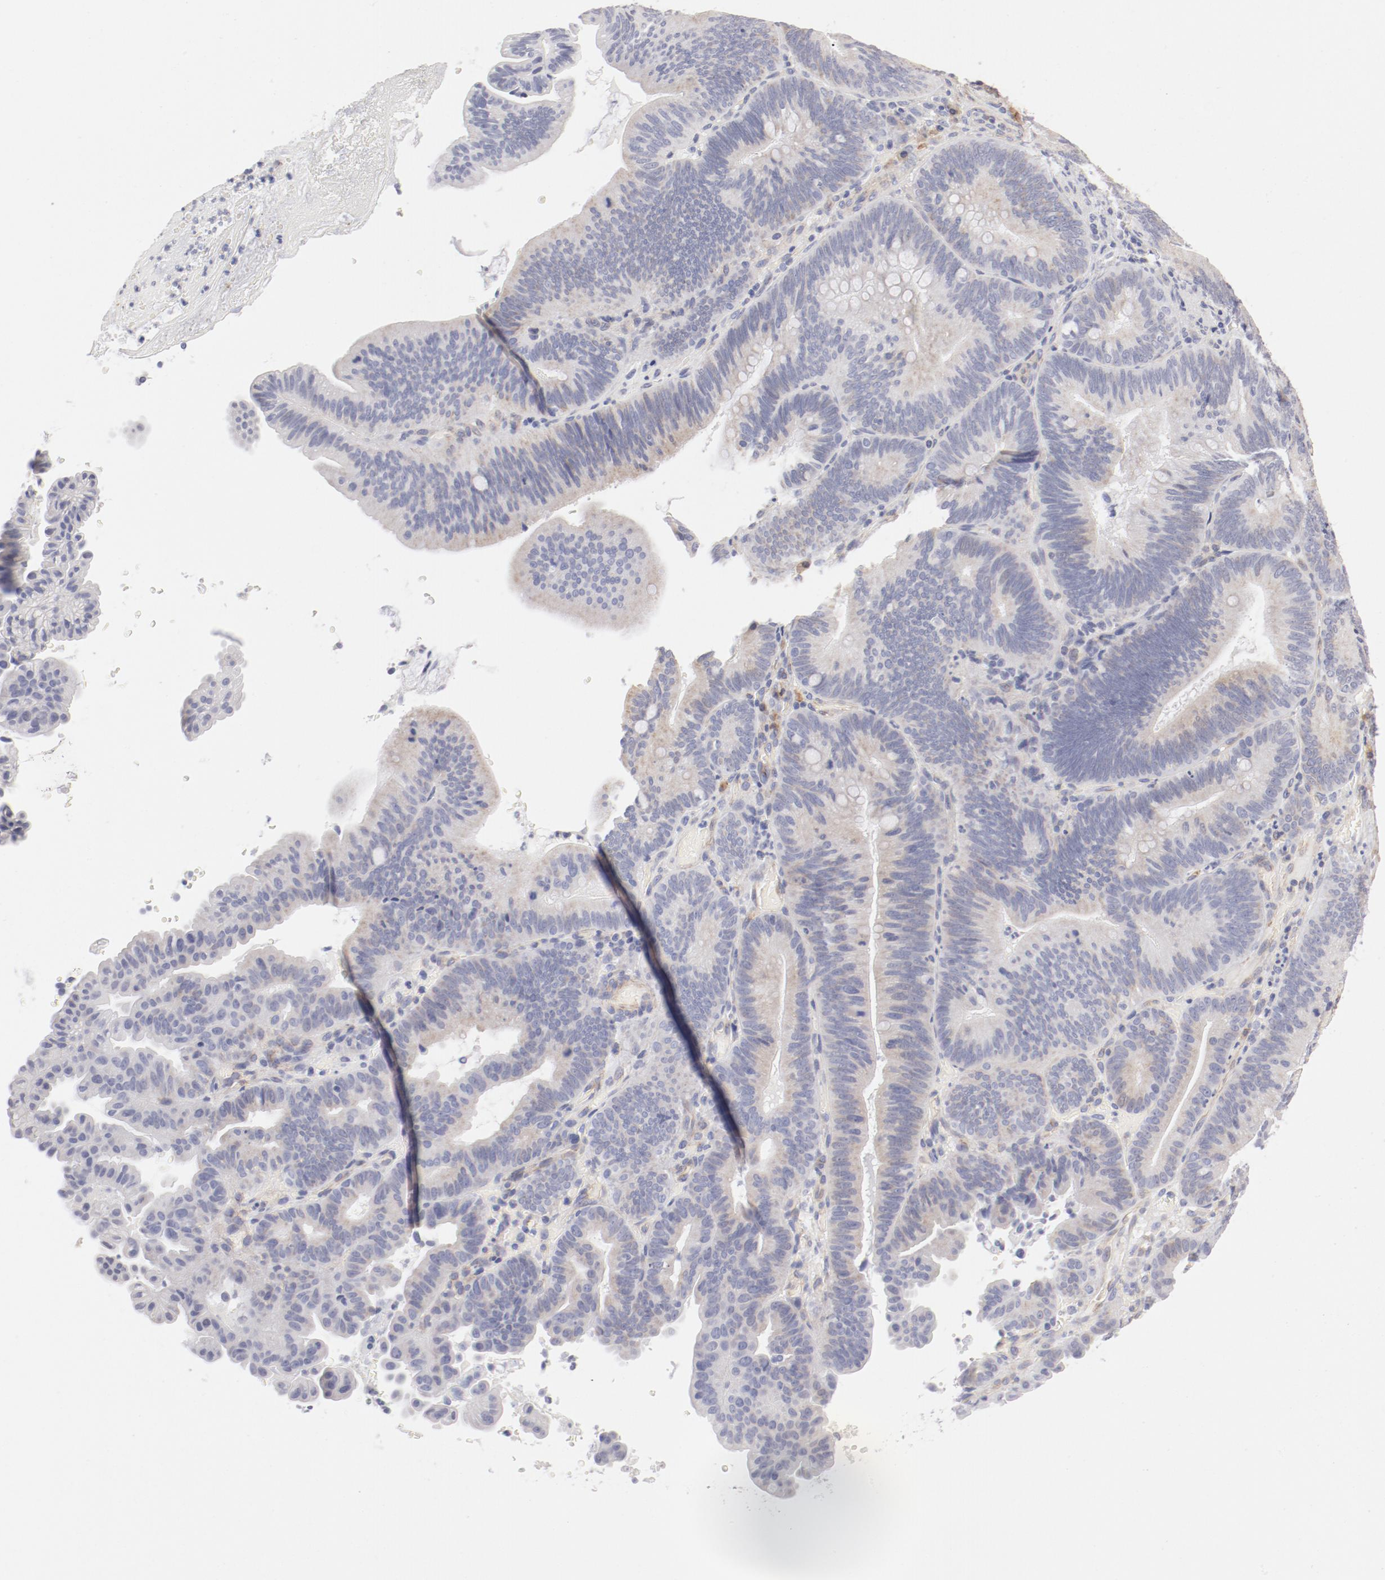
{"staining": {"intensity": "weak", "quantity": "25%-75%", "location": "cytoplasmic/membranous"}, "tissue": "pancreatic cancer", "cell_type": "Tumor cells", "image_type": "cancer", "snomed": [{"axis": "morphology", "description": "Adenocarcinoma, NOS"}, {"axis": "topography", "description": "Pancreas"}], "caption": "Tumor cells show weak cytoplasmic/membranous staining in about 25%-75% of cells in adenocarcinoma (pancreatic).", "gene": "LAX1", "patient": {"sex": "male", "age": 82}}